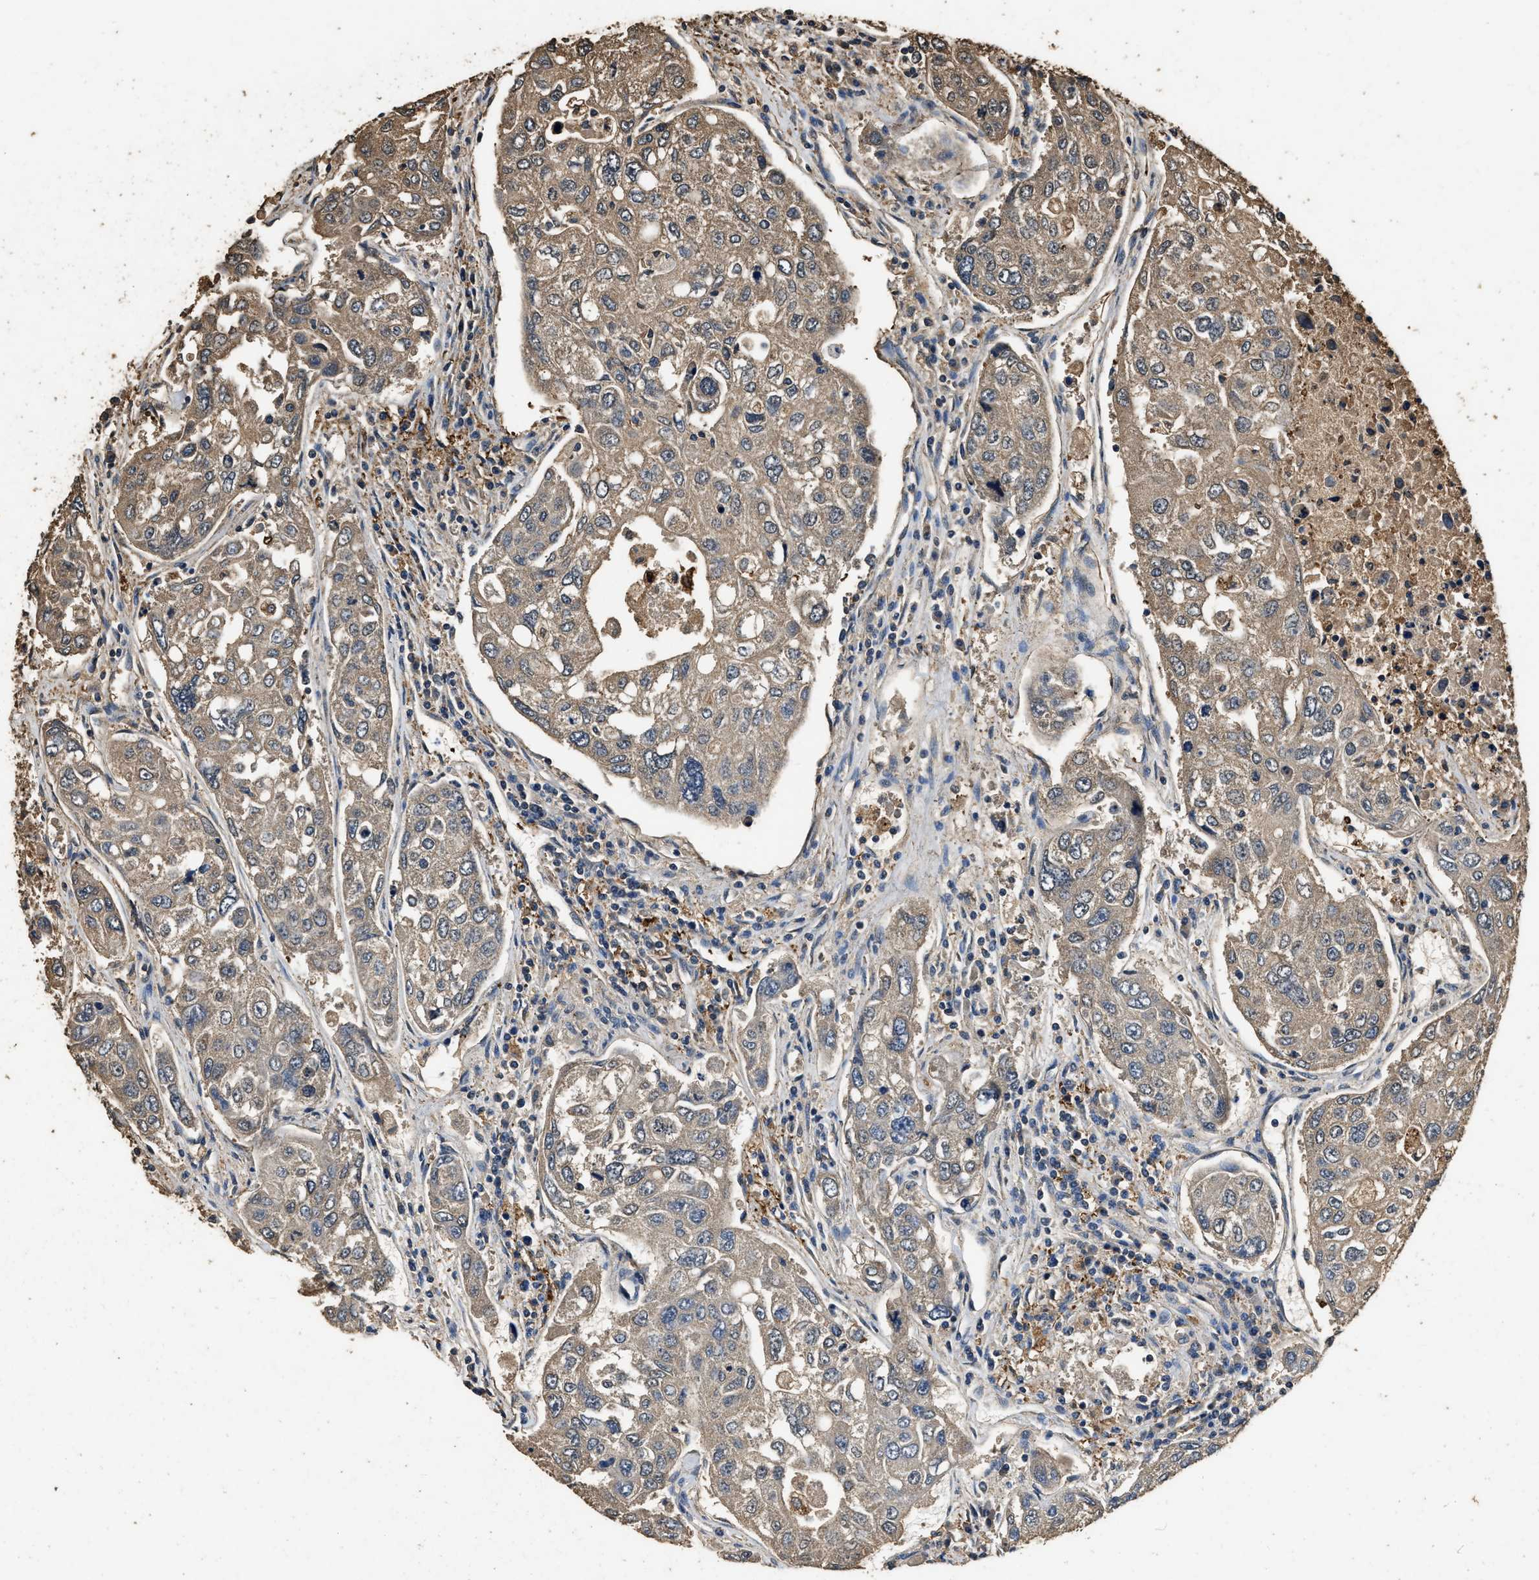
{"staining": {"intensity": "weak", "quantity": ">75%", "location": "cytoplasmic/membranous"}, "tissue": "urothelial cancer", "cell_type": "Tumor cells", "image_type": "cancer", "snomed": [{"axis": "morphology", "description": "Urothelial carcinoma, High grade"}, {"axis": "topography", "description": "Lymph node"}, {"axis": "topography", "description": "Urinary bladder"}], "caption": "Brown immunohistochemical staining in urothelial cancer shows weak cytoplasmic/membranous positivity in about >75% of tumor cells.", "gene": "MIB1", "patient": {"sex": "male", "age": 51}}